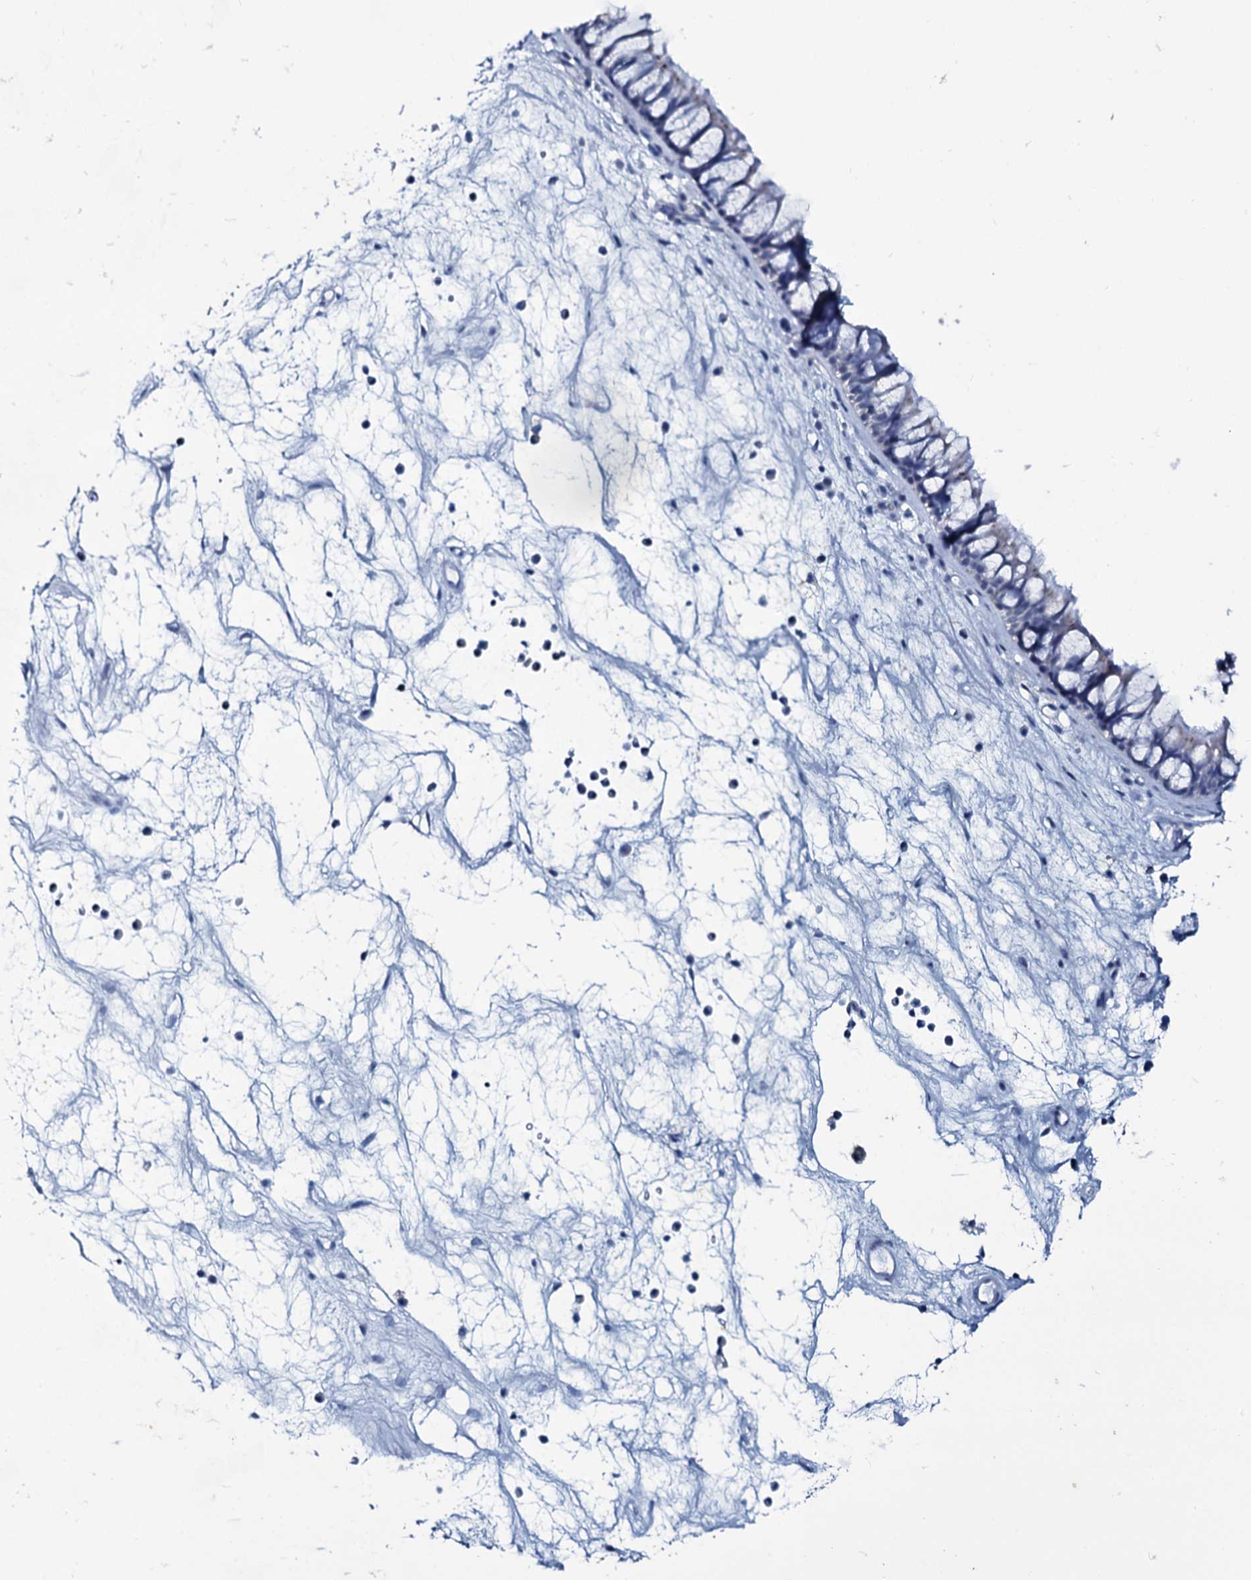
{"staining": {"intensity": "negative", "quantity": "none", "location": "none"}, "tissue": "nasopharynx", "cell_type": "Respiratory epithelial cells", "image_type": "normal", "snomed": [{"axis": "morphology", "description": "Normal tissue, NOS"}, {"axis": "morphology", "description": "Inflammation, NOS"}, {"axis": "morphology", "description": "Malignant melanoma, Metastatic site"}, {"axis": "topography", "description": "Nasopharynx"}], "caption": "The image exhibits no significant expression in respiratory epithelial cells of nasopharynx.", "gene": "SLC4A7", "patient": {"sex": "male", "age": 70}}